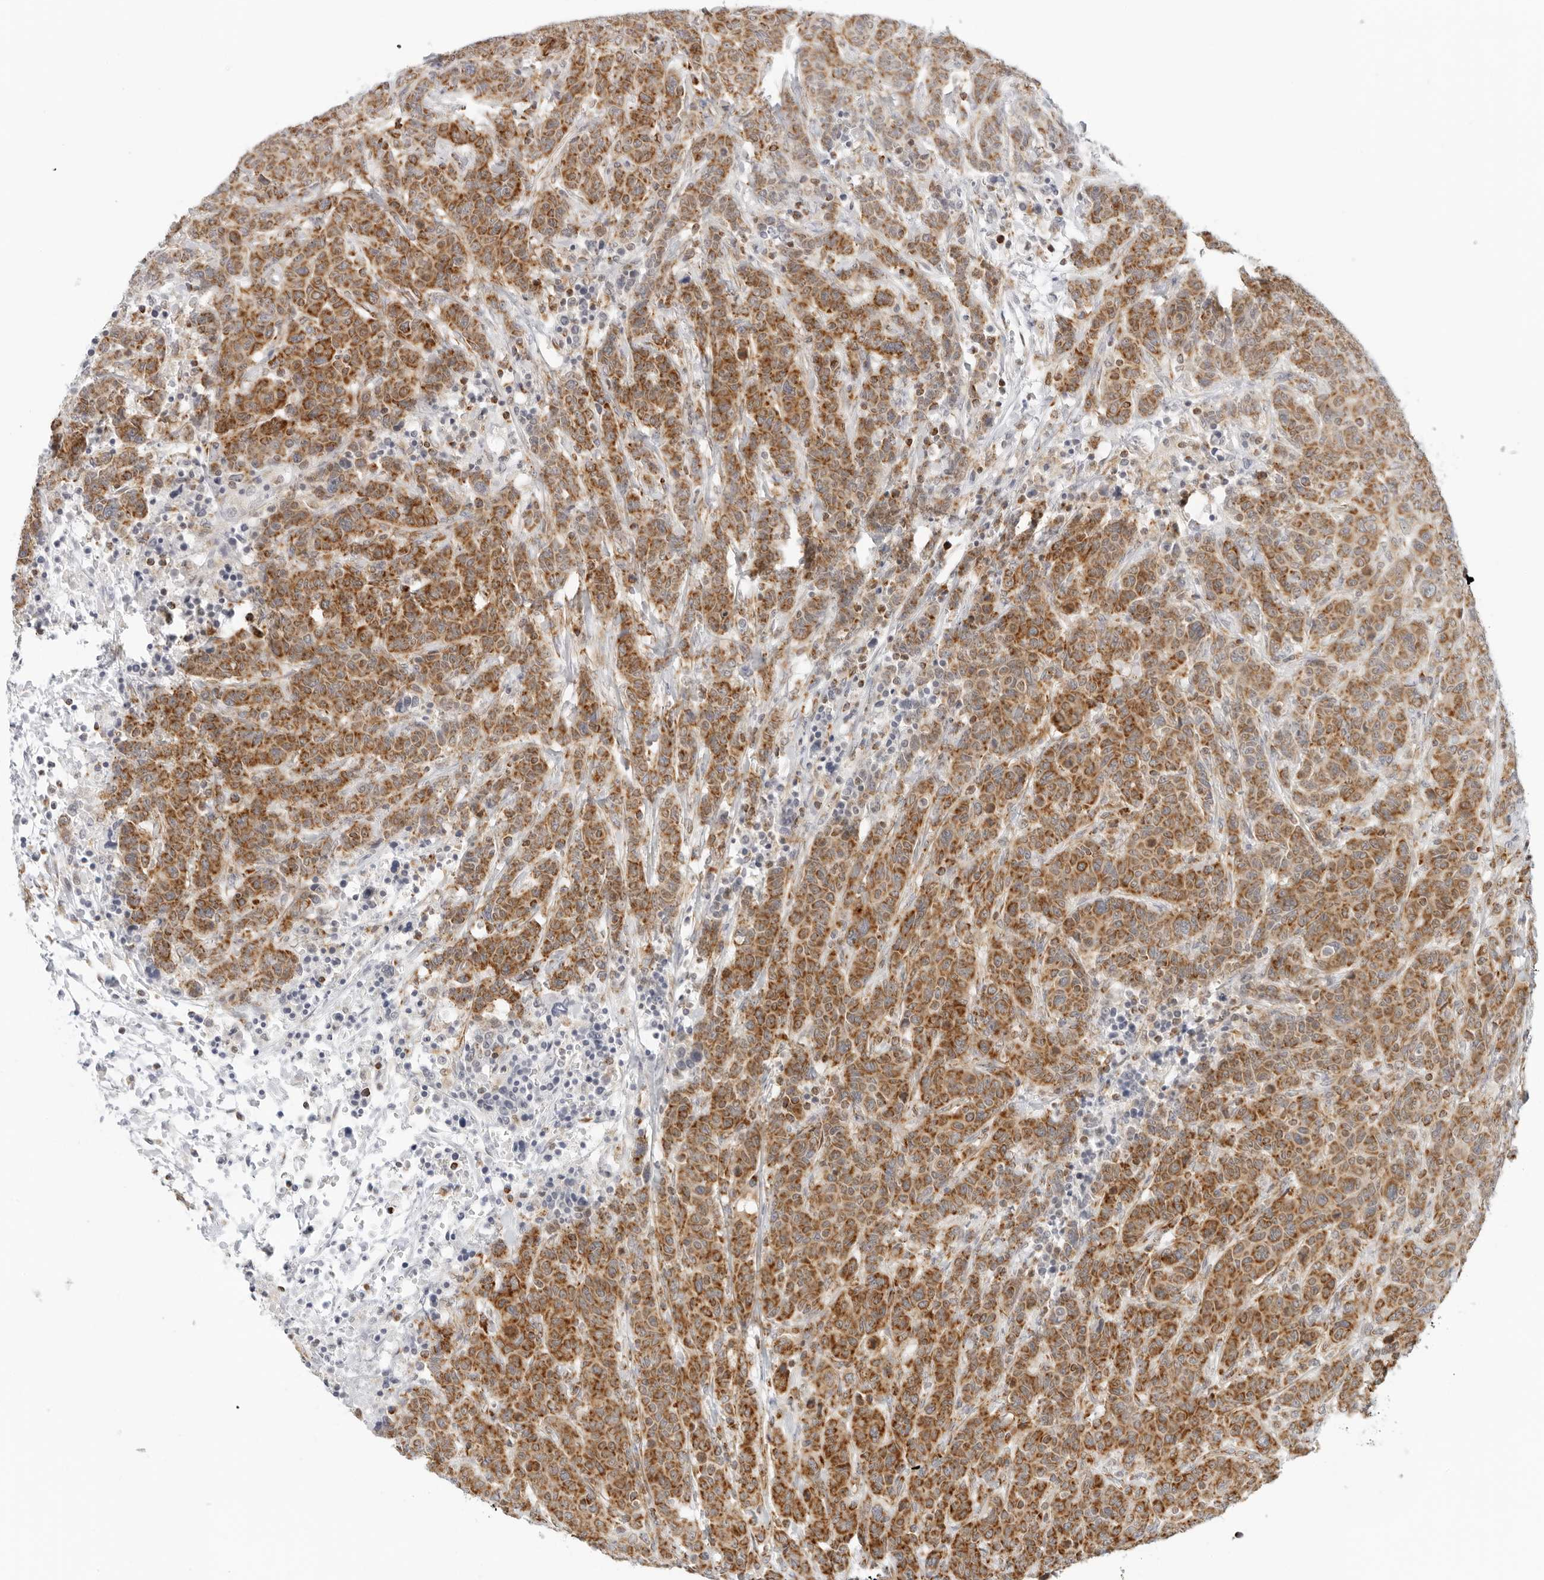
{"staining": {"intensity": "strong", "quantity": ">75%", "location": "cytoplasmic/membranous"}, "tissue": "breast cancer", "cell_type": "Tumor cells", "image_type": "cancer", "snomed": [{"axis": "morphology", "description": "Duct carcinoma"}, {"axis": "topography", "description": "Breast"}], "caption": "A micrograph of human breast cancer (intraductal carcinoma) stained for a protein shows strong cytoplasmic/membranous brown staining in tumor cells.", "gene": "RC3H1", "patient": {"sex": "female", "age": 37}}